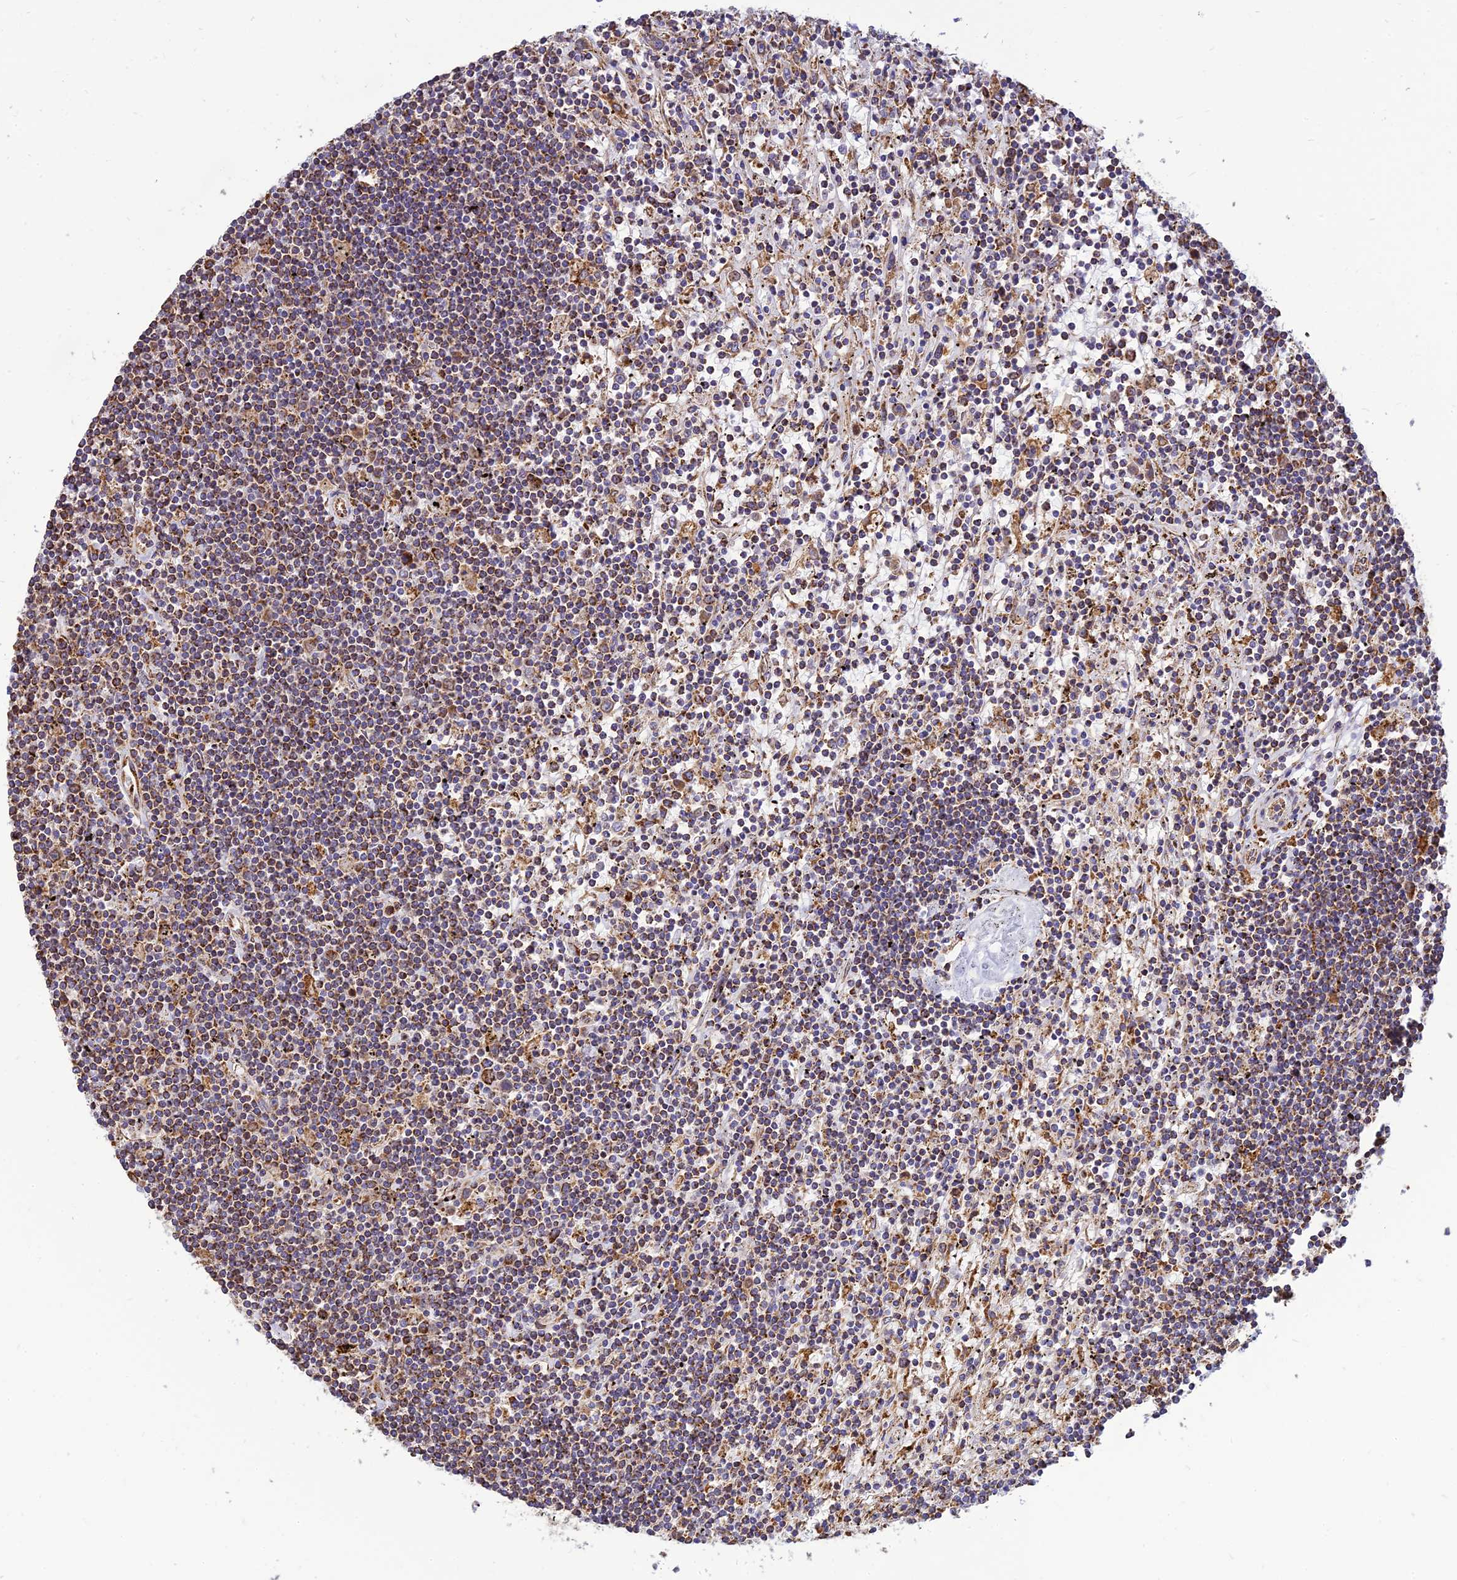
{"staining": {"intensity": "moderate", "quantity": ">75%", "location": "cytoplasmic/membranous"}, "tissue": "lymphoma", "cell_type": "Tumor cells", "image_type": "cancer", "snomed": [{"axis": "morphology", "description": "Malignant lymphoma, non-Hodgkin's type, Low grade"}, {"axis": "topography", "description": "Spleen"}], "caption": "Lymphoma was stained to show a protein in brown. There is medium levels of moderate cytoplasmic/membranous positivity in approximately >75% of tumor cells. (DAB = brown stain, brightfield microscopy at high magnification).", "gene": "THUMPD2", "patient": {"sex": "male", "age": 76}}